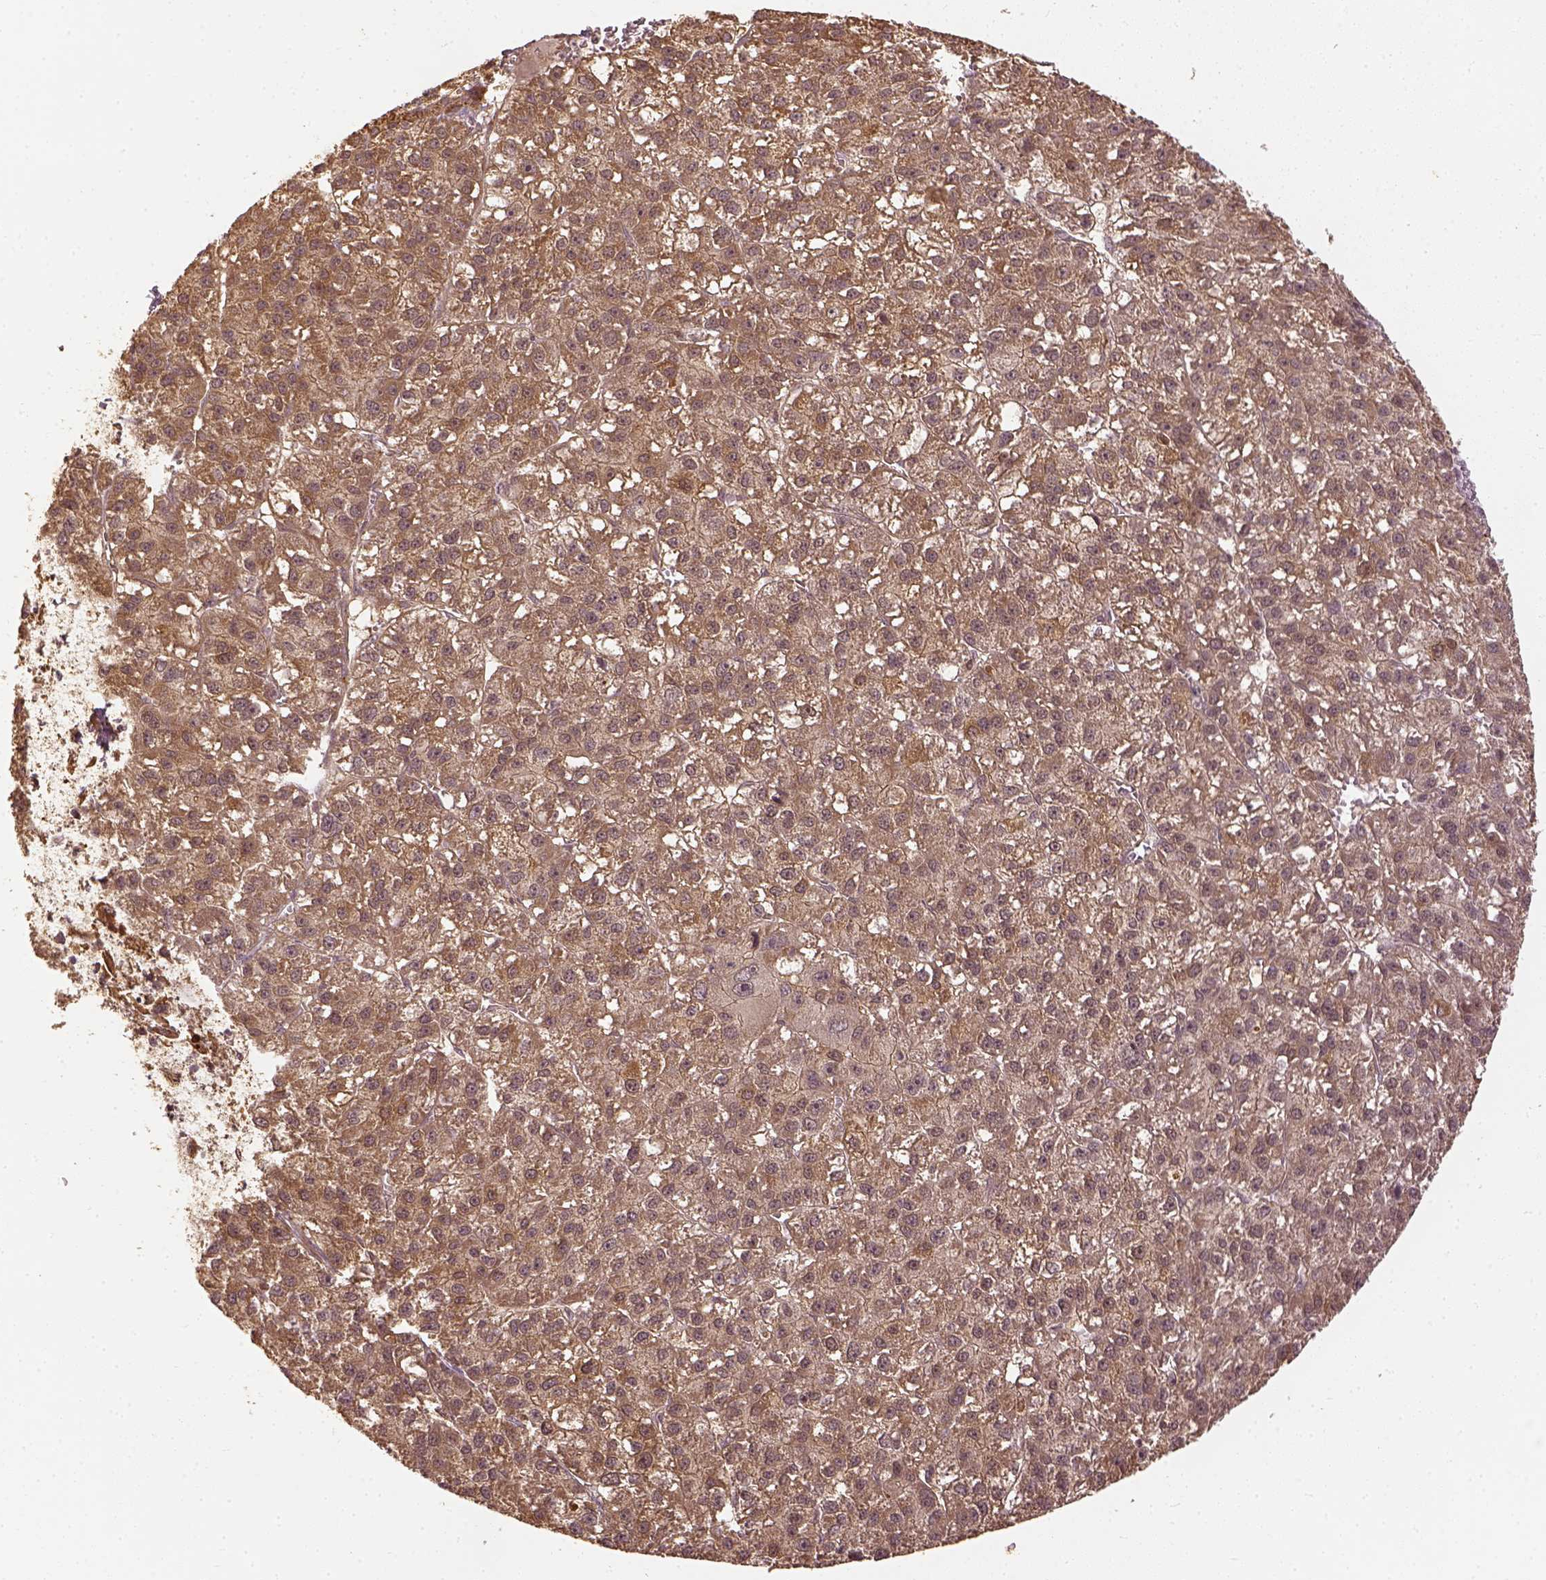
{"staining": {"intensity": "moderate", "quantity": ">75%", "location": "cytoplasmic/membranous"}, "tissue": "liver cancer", "cell_type": "Tumor cells", "image_type": "cancer", "snomed": [{"axis": "morphology", "description": "Carcinoma, Hepatocellular, NOS"}, {"axis": "topography", "description": "Liver"}], "caption": "Liver cancer stained with immunohistochemistry reveals moderate cytoplasmic/membranous staining in approximately >75% of tumor cells.", "gene": "VEGFA", "patient": {"sex": "female", "age": 70}}